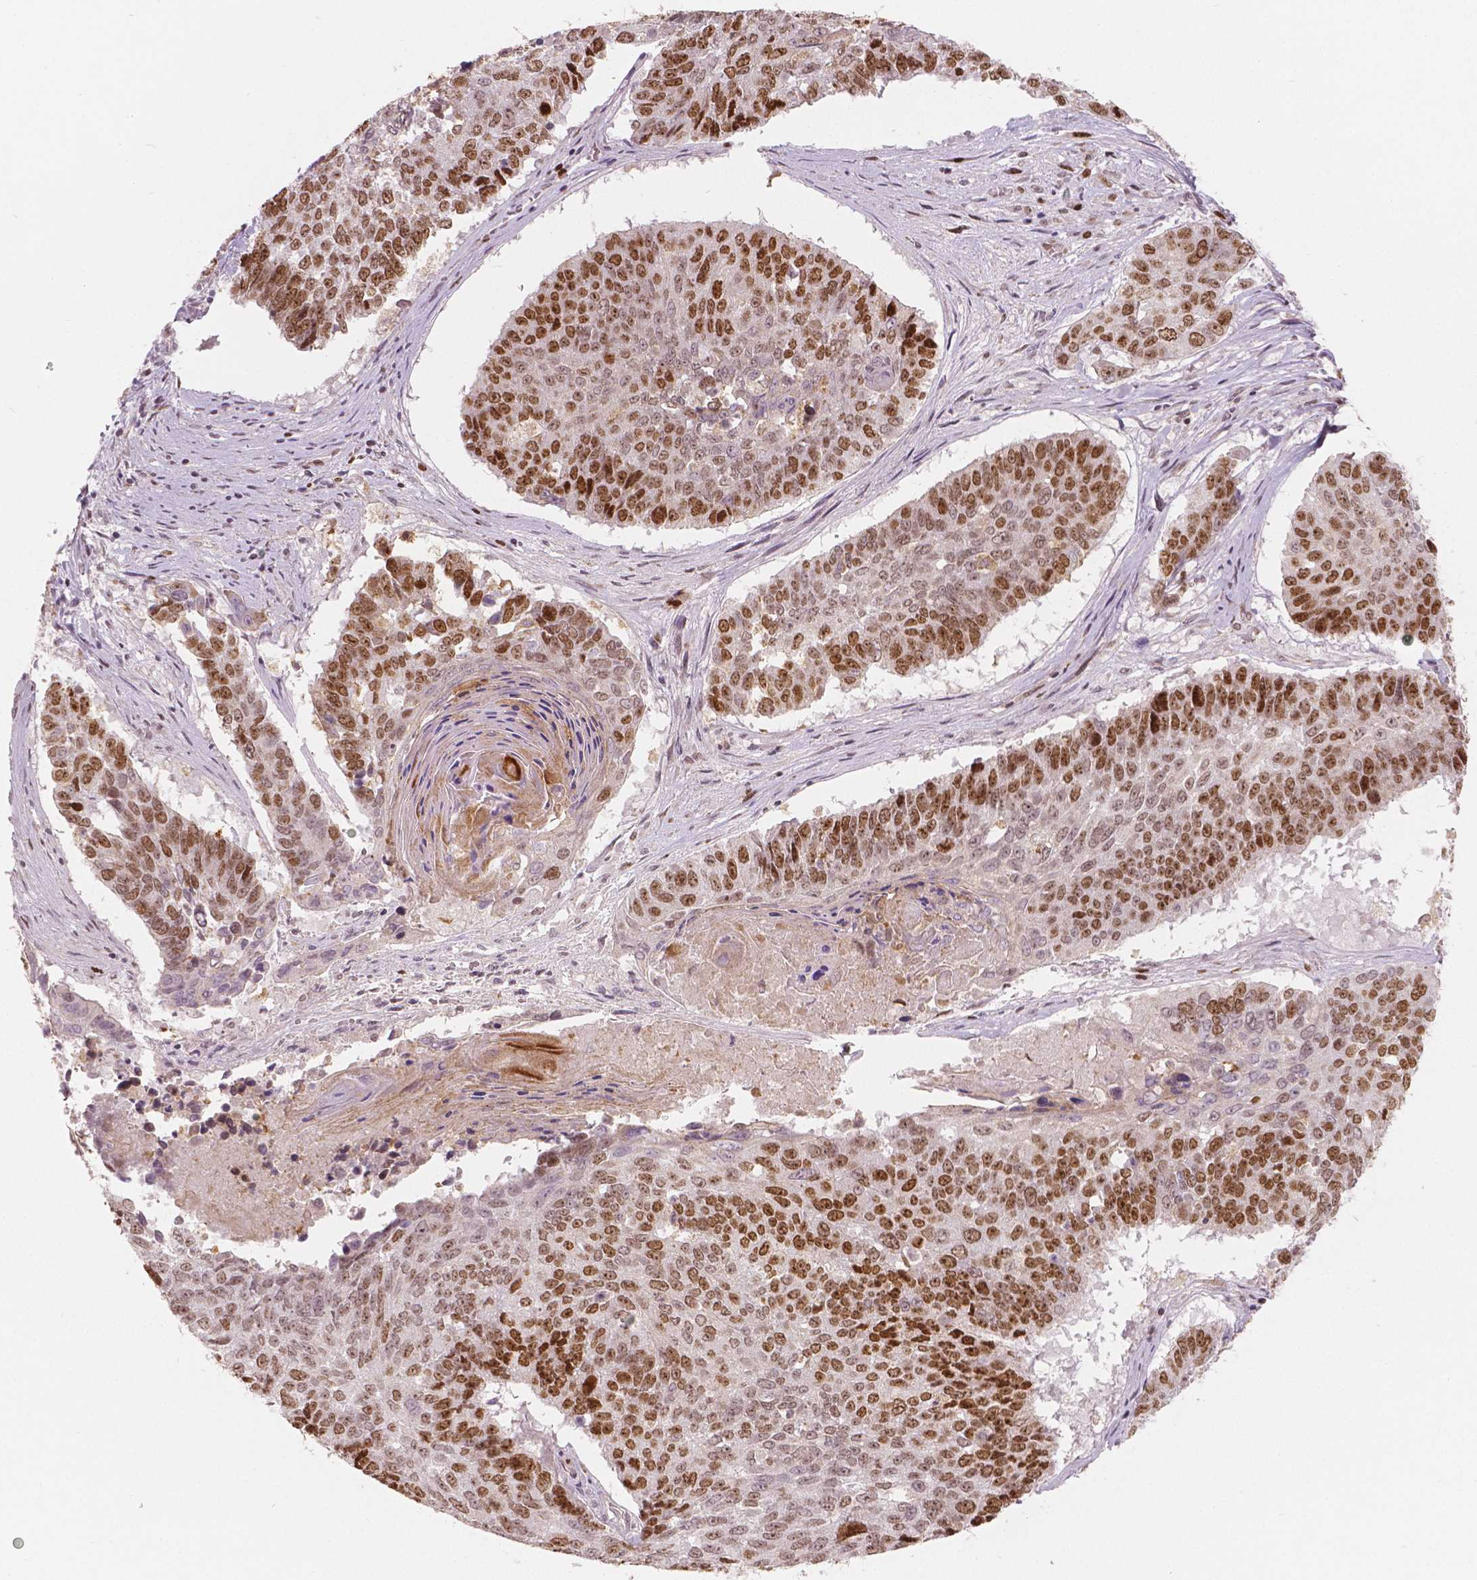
{"staining": {"intensity": "strong", "quantity": ">75%", "location": "nuclear"}, "tissue": "lung cancer", "cell_type": "Tumor cells", "image_type": "cancer", "snomed": [{"axis": "morphology", "description": "Squamous cell carcinoma, NOS"}, {"axis": "topography", "description": "Lung"}], "caption": "Approximately >75% of tumor cells in human lung cancer (squamous cell carcinoma) show strong nuclear protein positivity as visualized by brown immunohistochemical staining.", "gene": "NSD2", "patient": {"sex": "male", "age": 73}}